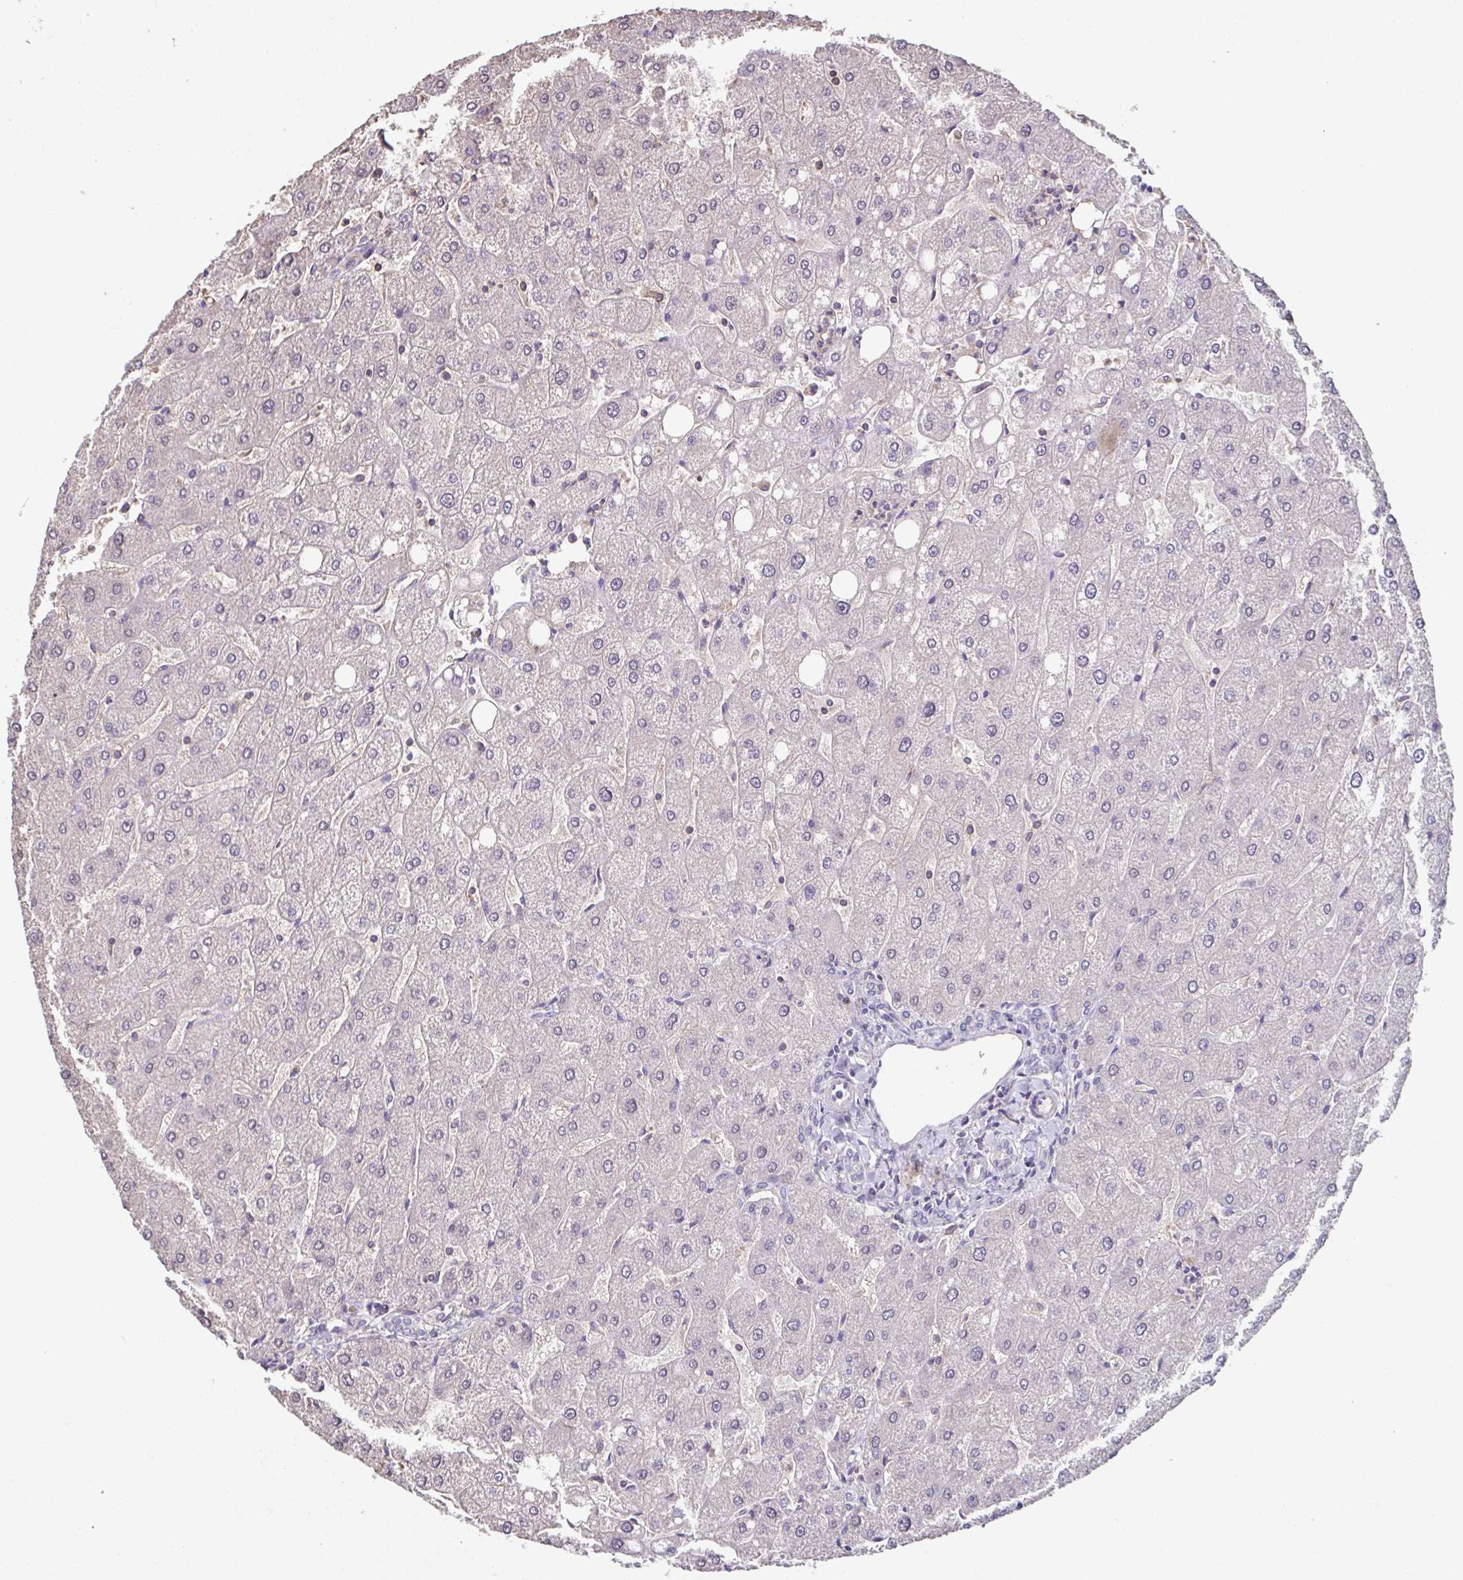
{"staining": {"intensity": "negative", "quantity": "none", "location": "none"}, "tissue": "liver", "cell_type": "Cholangiocytes", "image_type": "normal", "snomed": [{"axis": "morphology", "description": "Normal tissue, NOS"}, {"axis": "topography", "description": "Liver"}], "caption": "This is an IHC photomicrograph of benign liver. There is no positivity in cholangiocytes.", "gene": "ACTRT2", "patient": {"sex": "male", "age": 67}}